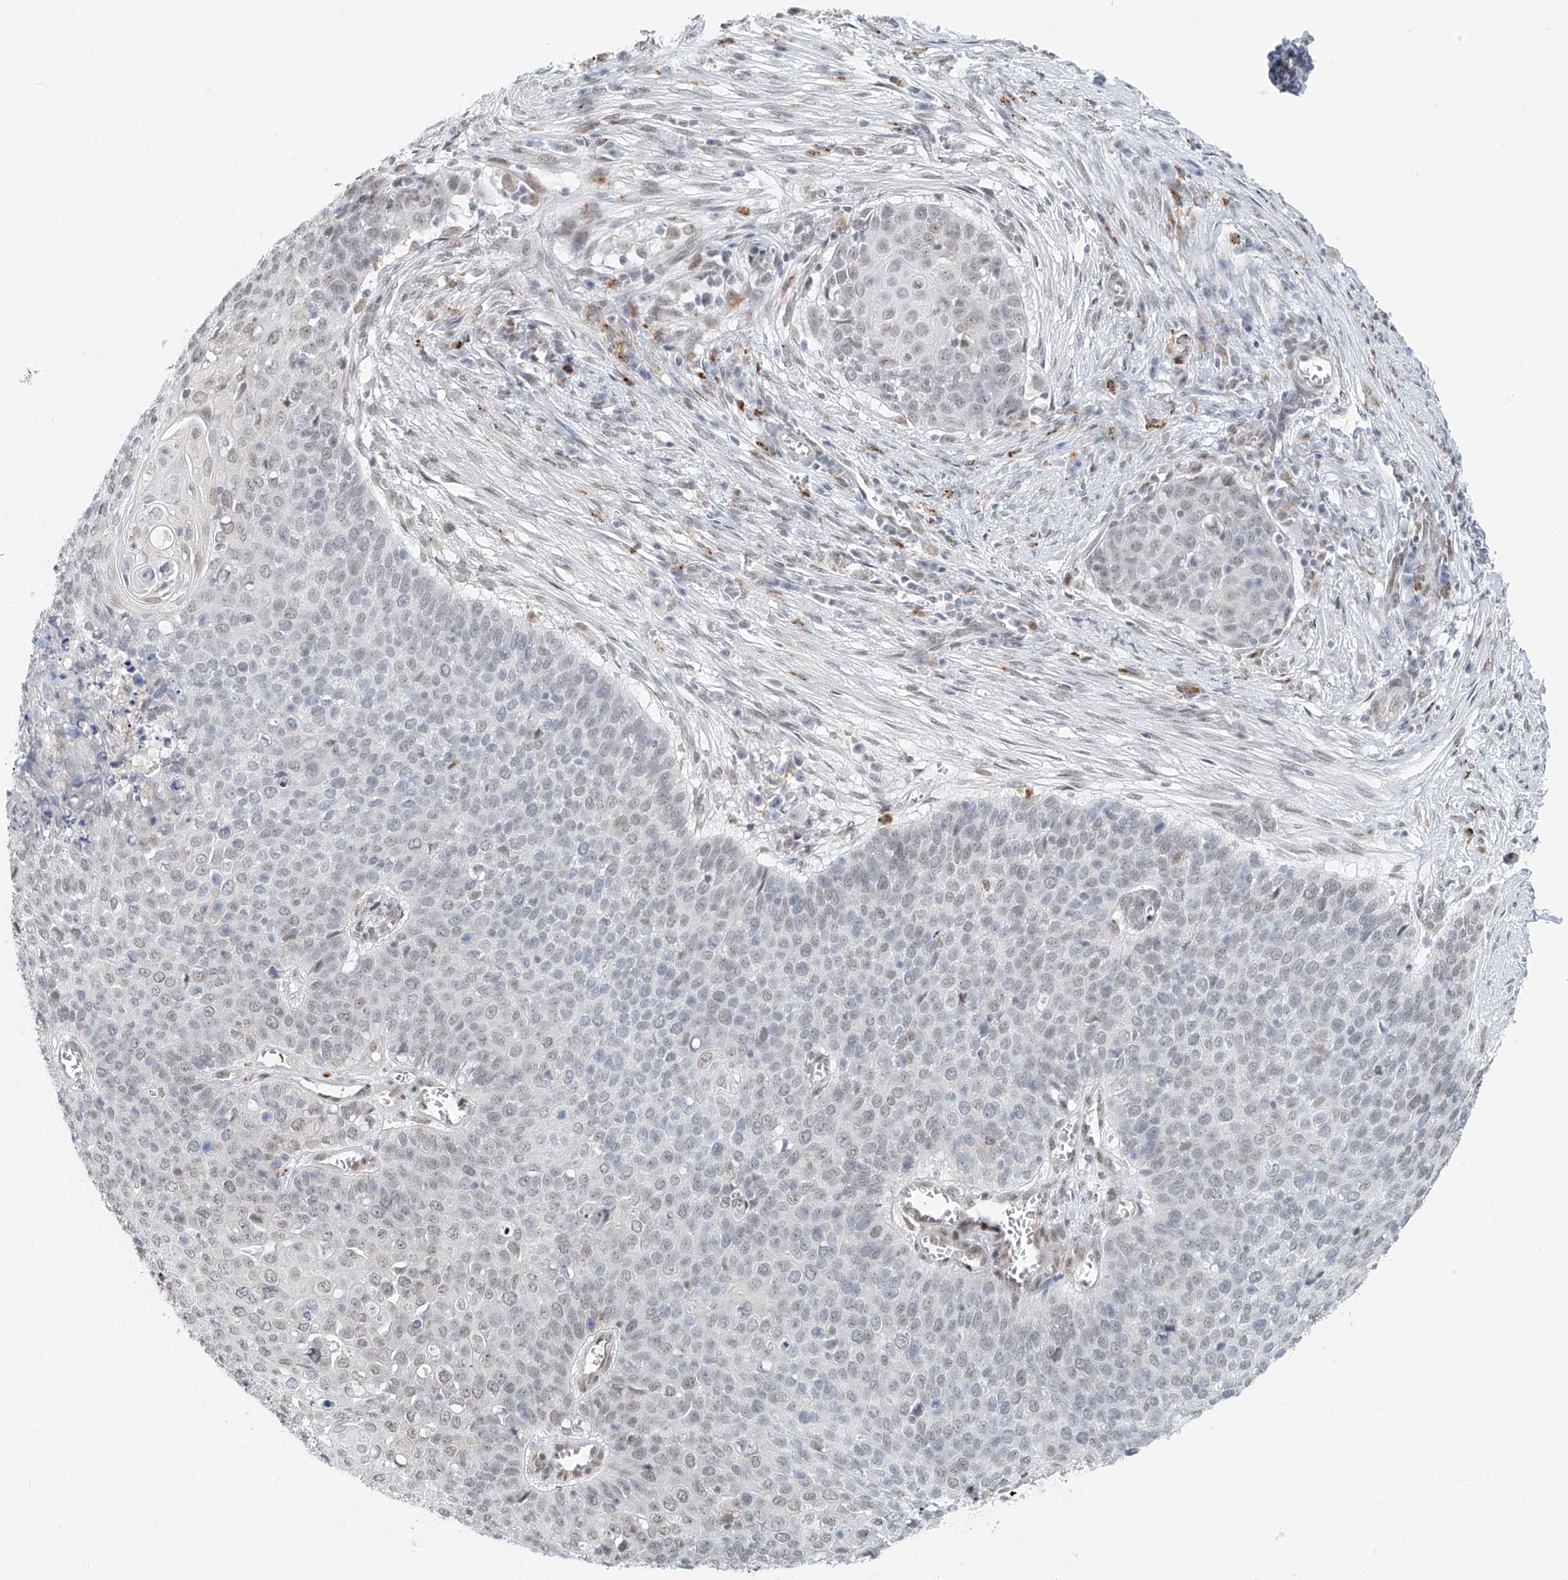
{"staining": {"intensity": "weak", "quantity": "<25%", "location": "nuclear"}, "tissue": "cervical cancer", "cell_type": "Tumor cells", "image_type": "cancer", "snomed": [{"axis": "morphology", "description": "Squamous cell carcinoma, NOS"}, {"axis": "topography", "description": "Cervix"}], "caption": "The image displays no staining of tumor cells in squamous cell carcinoma (cervical). (Stains: DAB immunohistochemistry with hematoxylin counter stain, Microscopy: brightfield microscopy at high magnification).", "gene": "SASH1", "patient": {"sex": "female", "age": 39}}